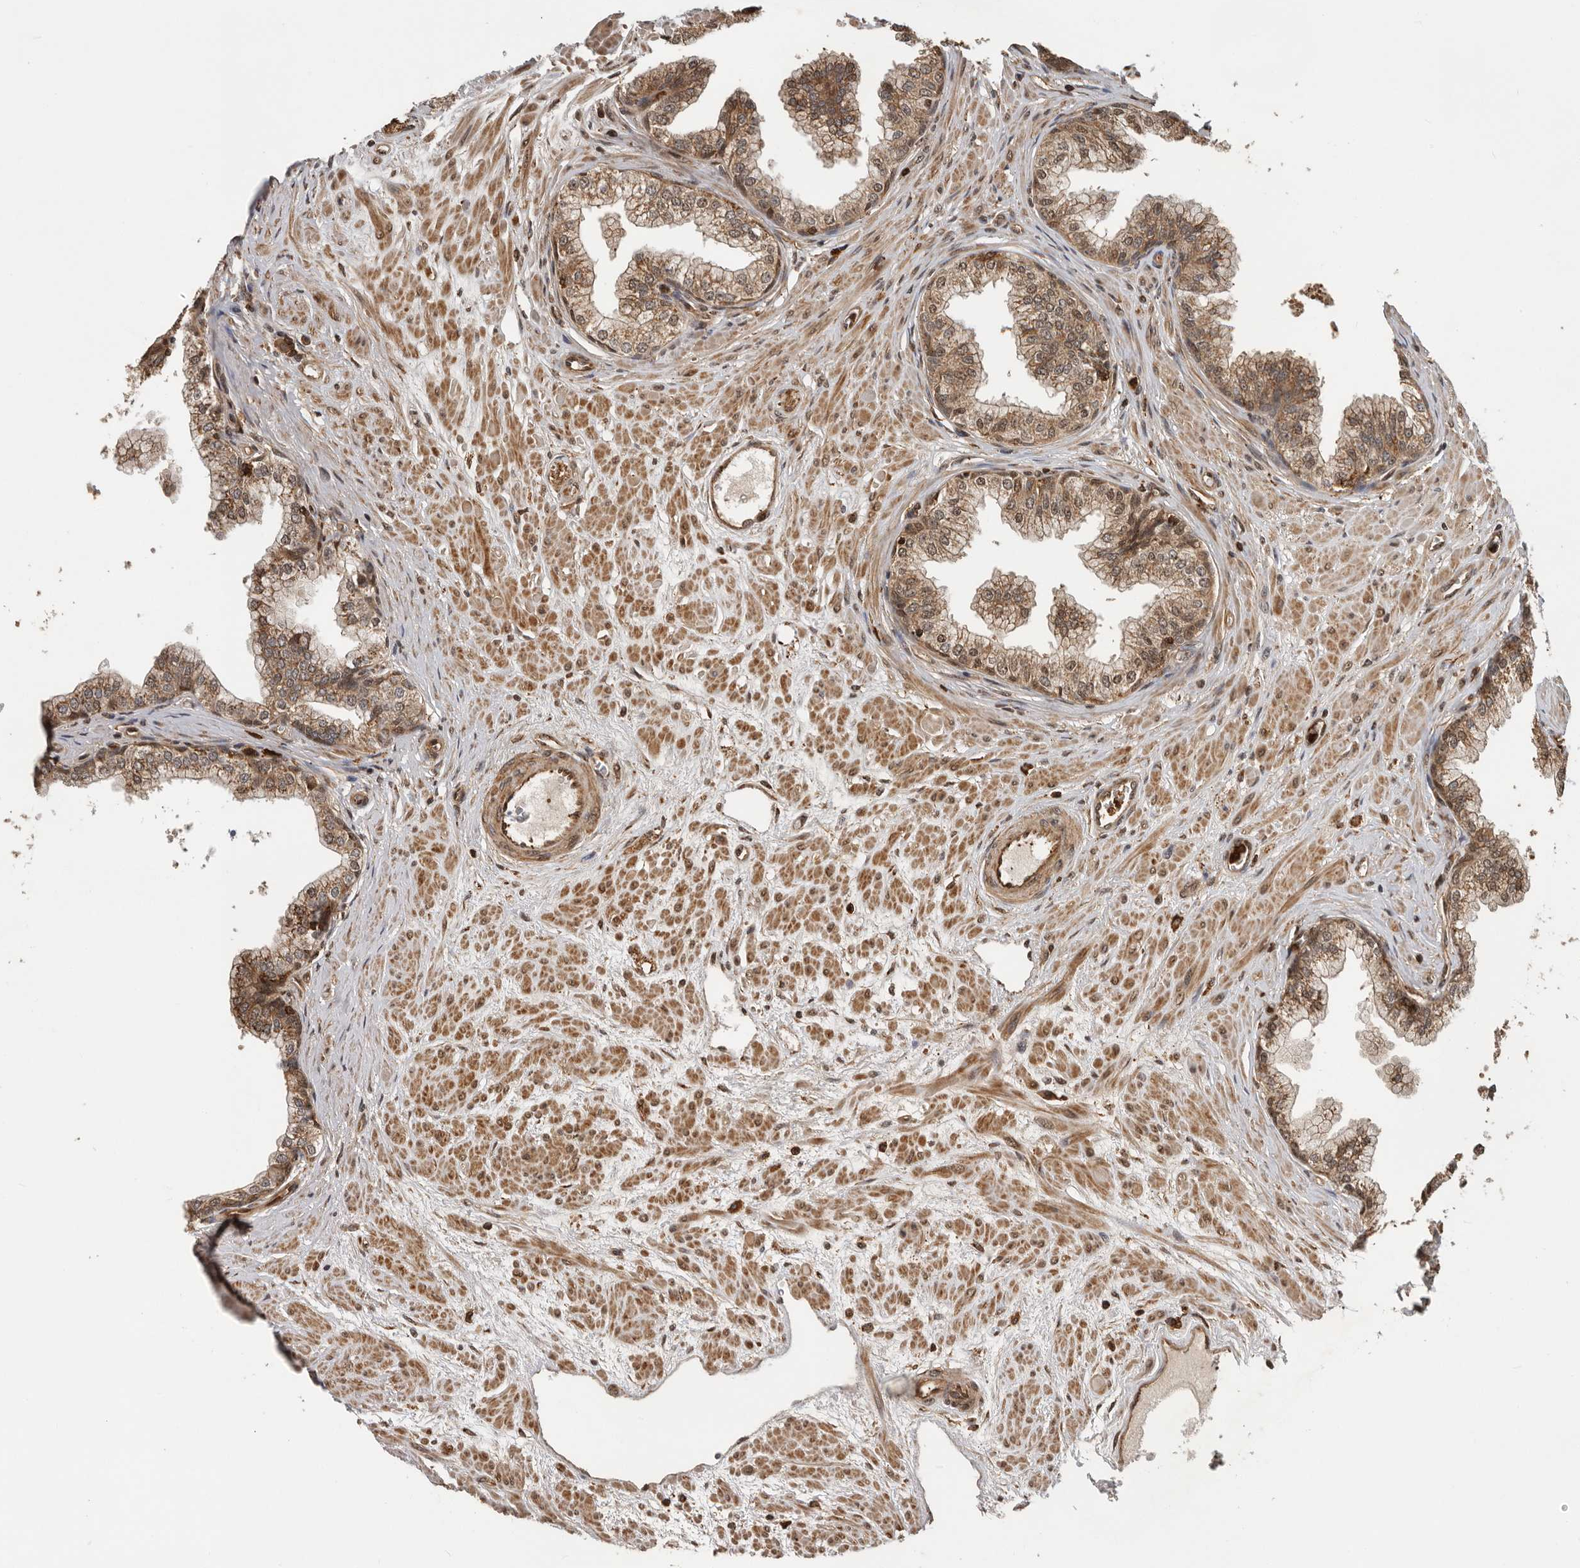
{"staining": {"intensity": "moderate", "quantity": ">75%", "location": "cytoplasmic/membranous"}, "tissue": "prostate", "cell_type": "Glandular cells", "image_type": "normal", "snomed": [{"axis": "morphology", "description": "Normal tissue, NOS"}, {"axis": "morphology", "description": "Urothelial carcinoma, Low grade"}, {"axis": "topography", "description": "Urinary bladder"}, {"axis": "topography", "description": "Prostate"}], "caption": "About >75% of glandular cells in benign human prostate show moderate cytoplasmic/membranous protein positivity as visualized by brown immunohistochemical staining.", "gene": "RNF157", "patient": {"sex": "male", "age": 60}}